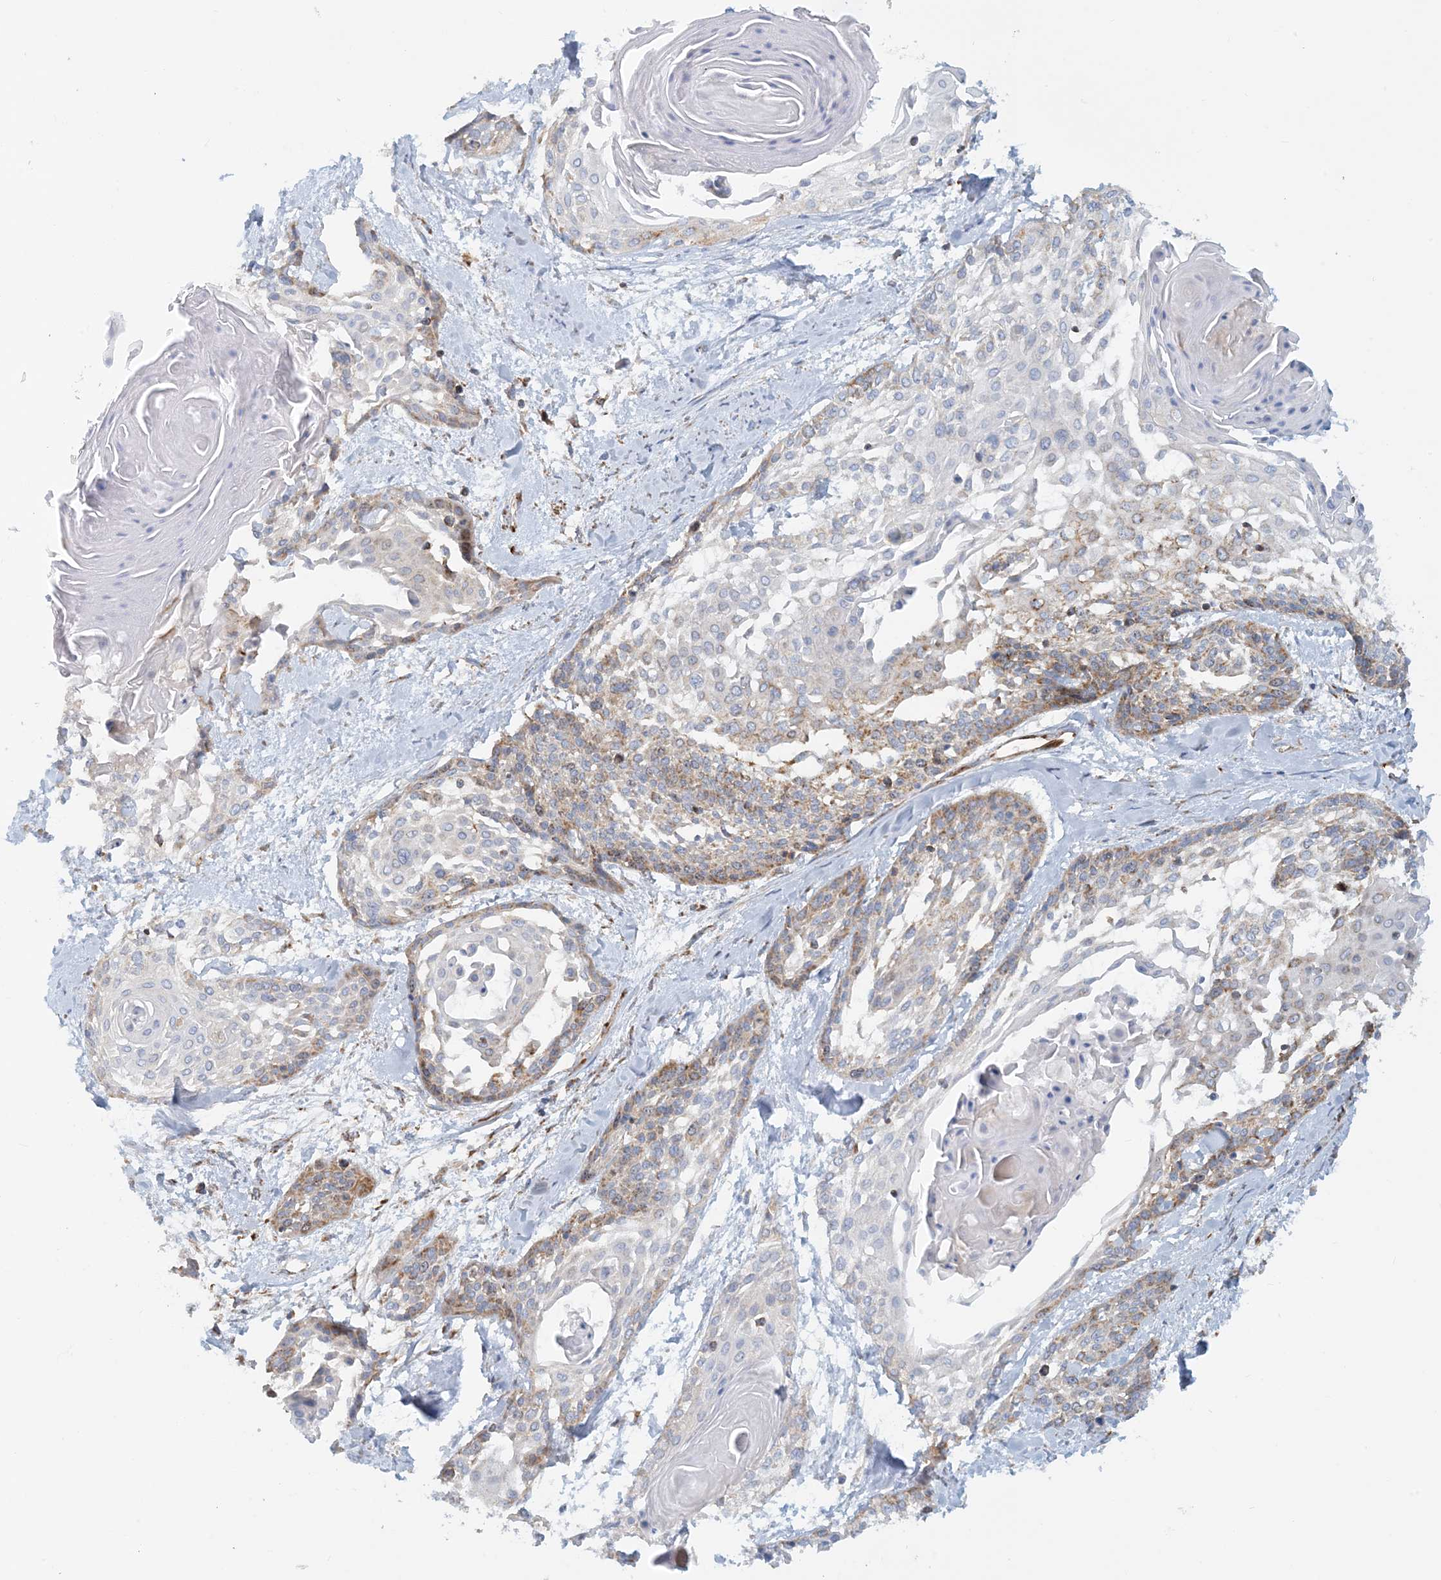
{"staining": {"intensity": "moderate", "quantity": "<25%", "location": "cytoplasmic/membranous"}, "tissue": "cervical cancer", "cell_type": "Tumor cells", "image_type": "cancer", "snomed": [{"axis": "morphology", "description": "Squamous cell carcinoma, NOS"}, {"axis": "topography", "description": "Cervix"}], "caption": "Moderate cytoplasmic/membranous positivity is appreciated in about <25% of tumor cells in cervical cancer (squamous cell carcinoma).", "gene": "COA3", "patient": {"sex": "female", "age": 57}}